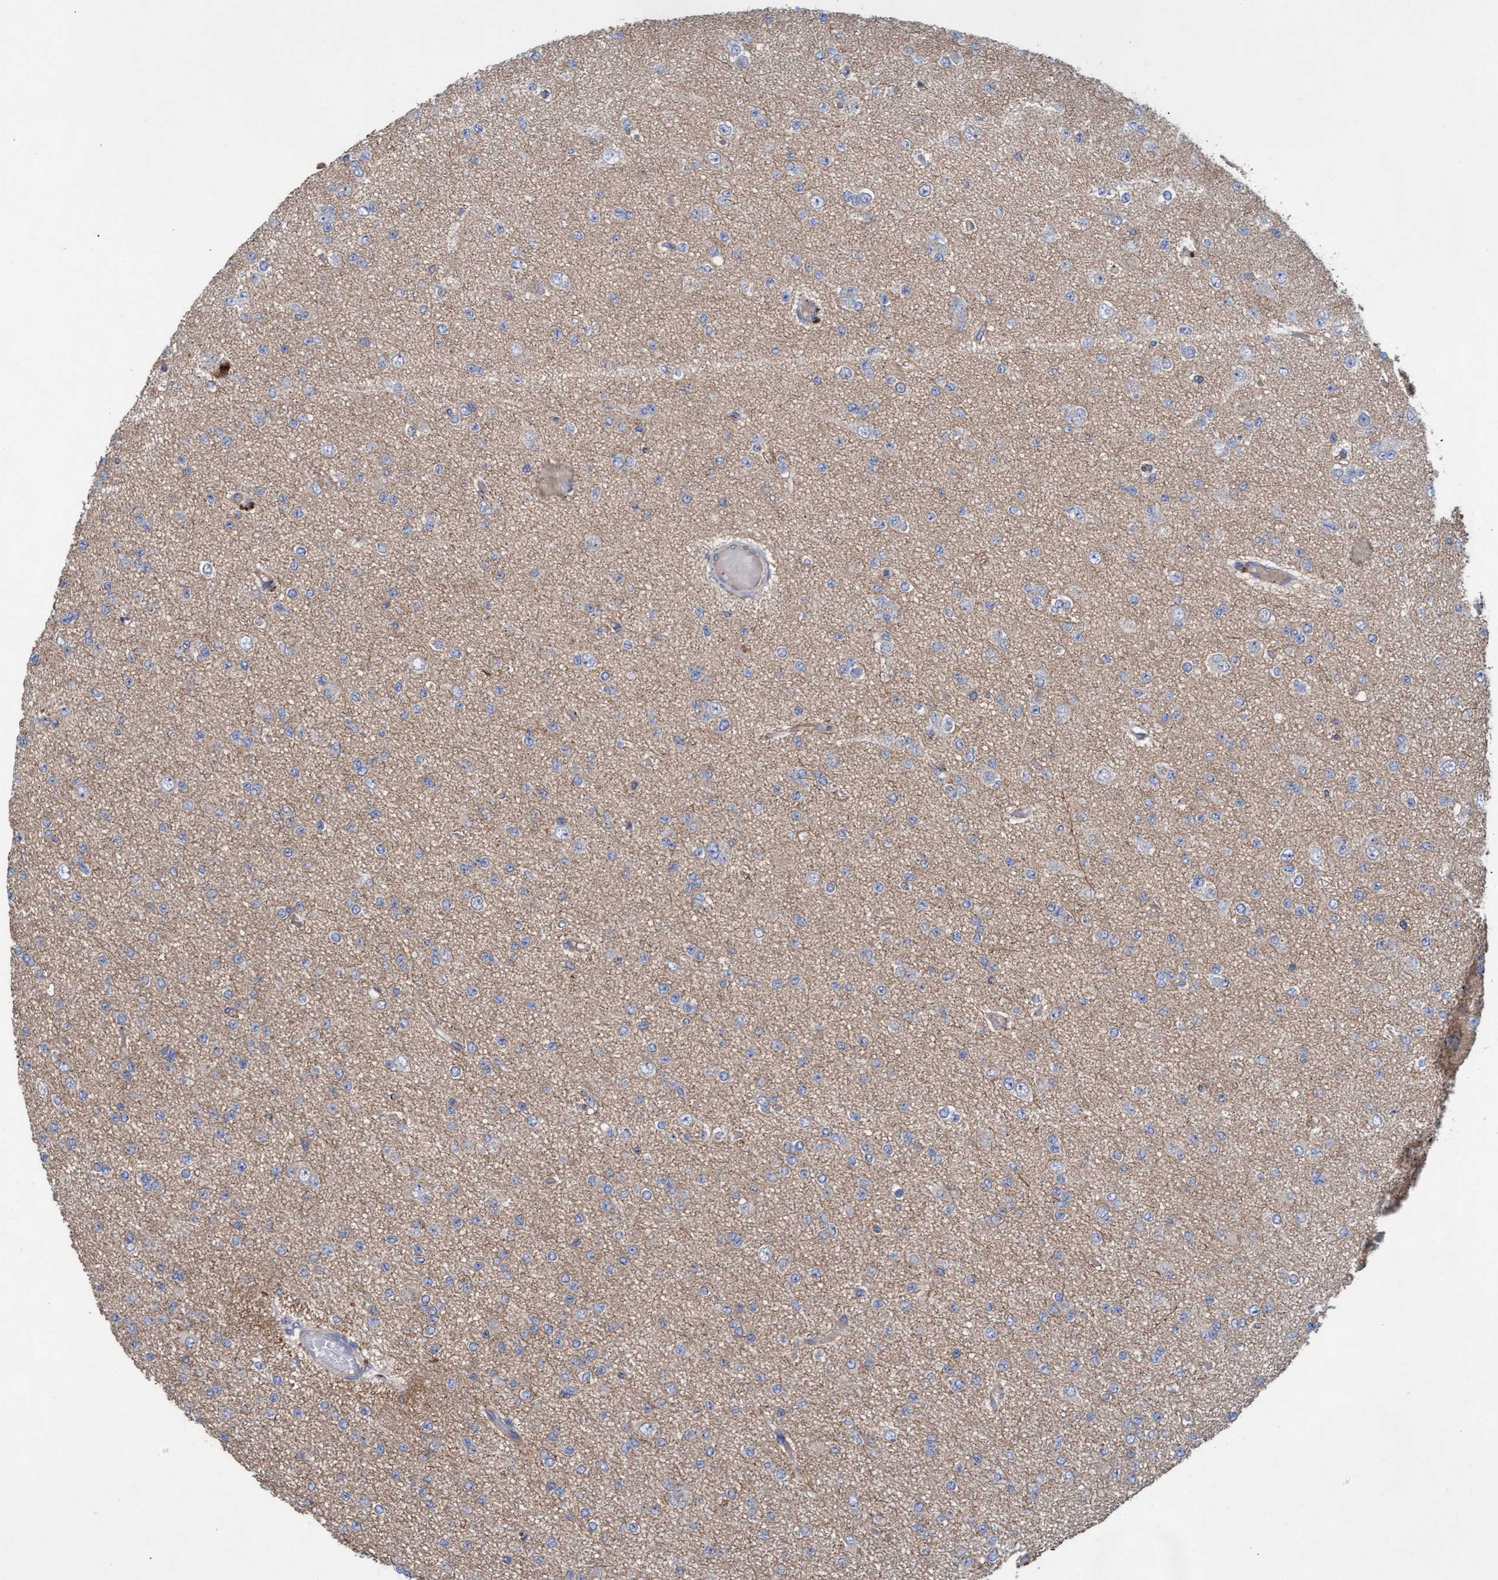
{"staining": {"intensity": "weak", "quantity": "25%-75%", "location": "cytoplasmic/membranous"}, "tissue": "glioma", "cell_type": "Tumor cells", "image_type": "cancer", "snomed": [{"axis": "morphology", "description": "Glioma, malignant, Low grade"}, {"axis": "topography", "description": "Brain"}], "caption": "Weak cytoplasmic/membranous expression is appreciated in about 25%-75% of tumor cells in glioma.", "gene": "MRPL38", "patient": {"sex": "female", "age": 22}}